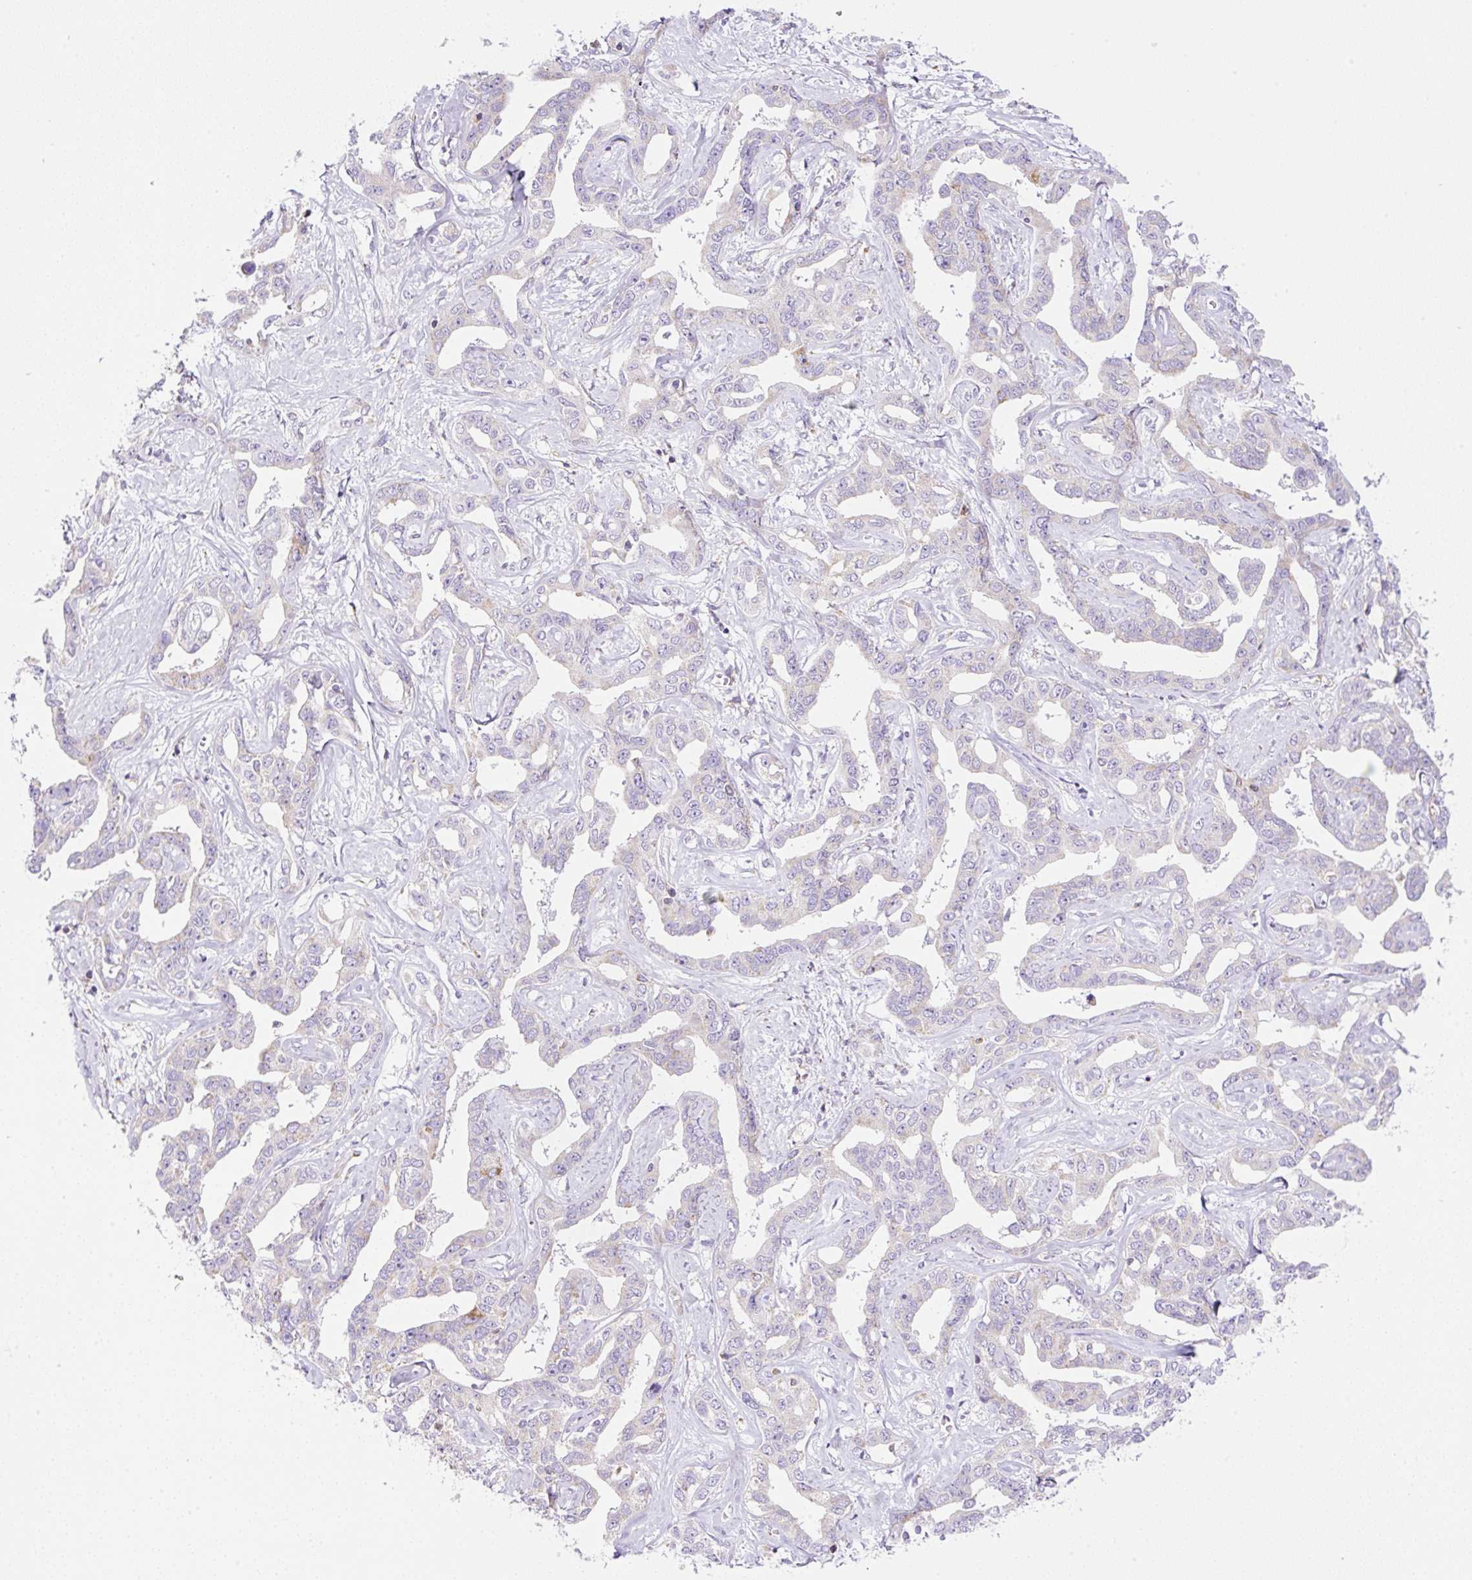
{"staining": {"intensity": "weak", "quantity": "<25%", "location": "cytoplasmic/membranous"}, "tissue": "liver cancer", "cell_type": "Tumor cells", "image_type": "cancer", "snomed": [{"axis": "morphology", "description": "Cholangiocarcinoma"}, {"axis": "topography", "description": "Liver"}], "caption": "The IHC photomicrograph has no significant positivity in tumor cells of cholangiocarcinoma (liver) tissue.", "gene": "NF1", "patient": {"sex": "male", "age": 59}}